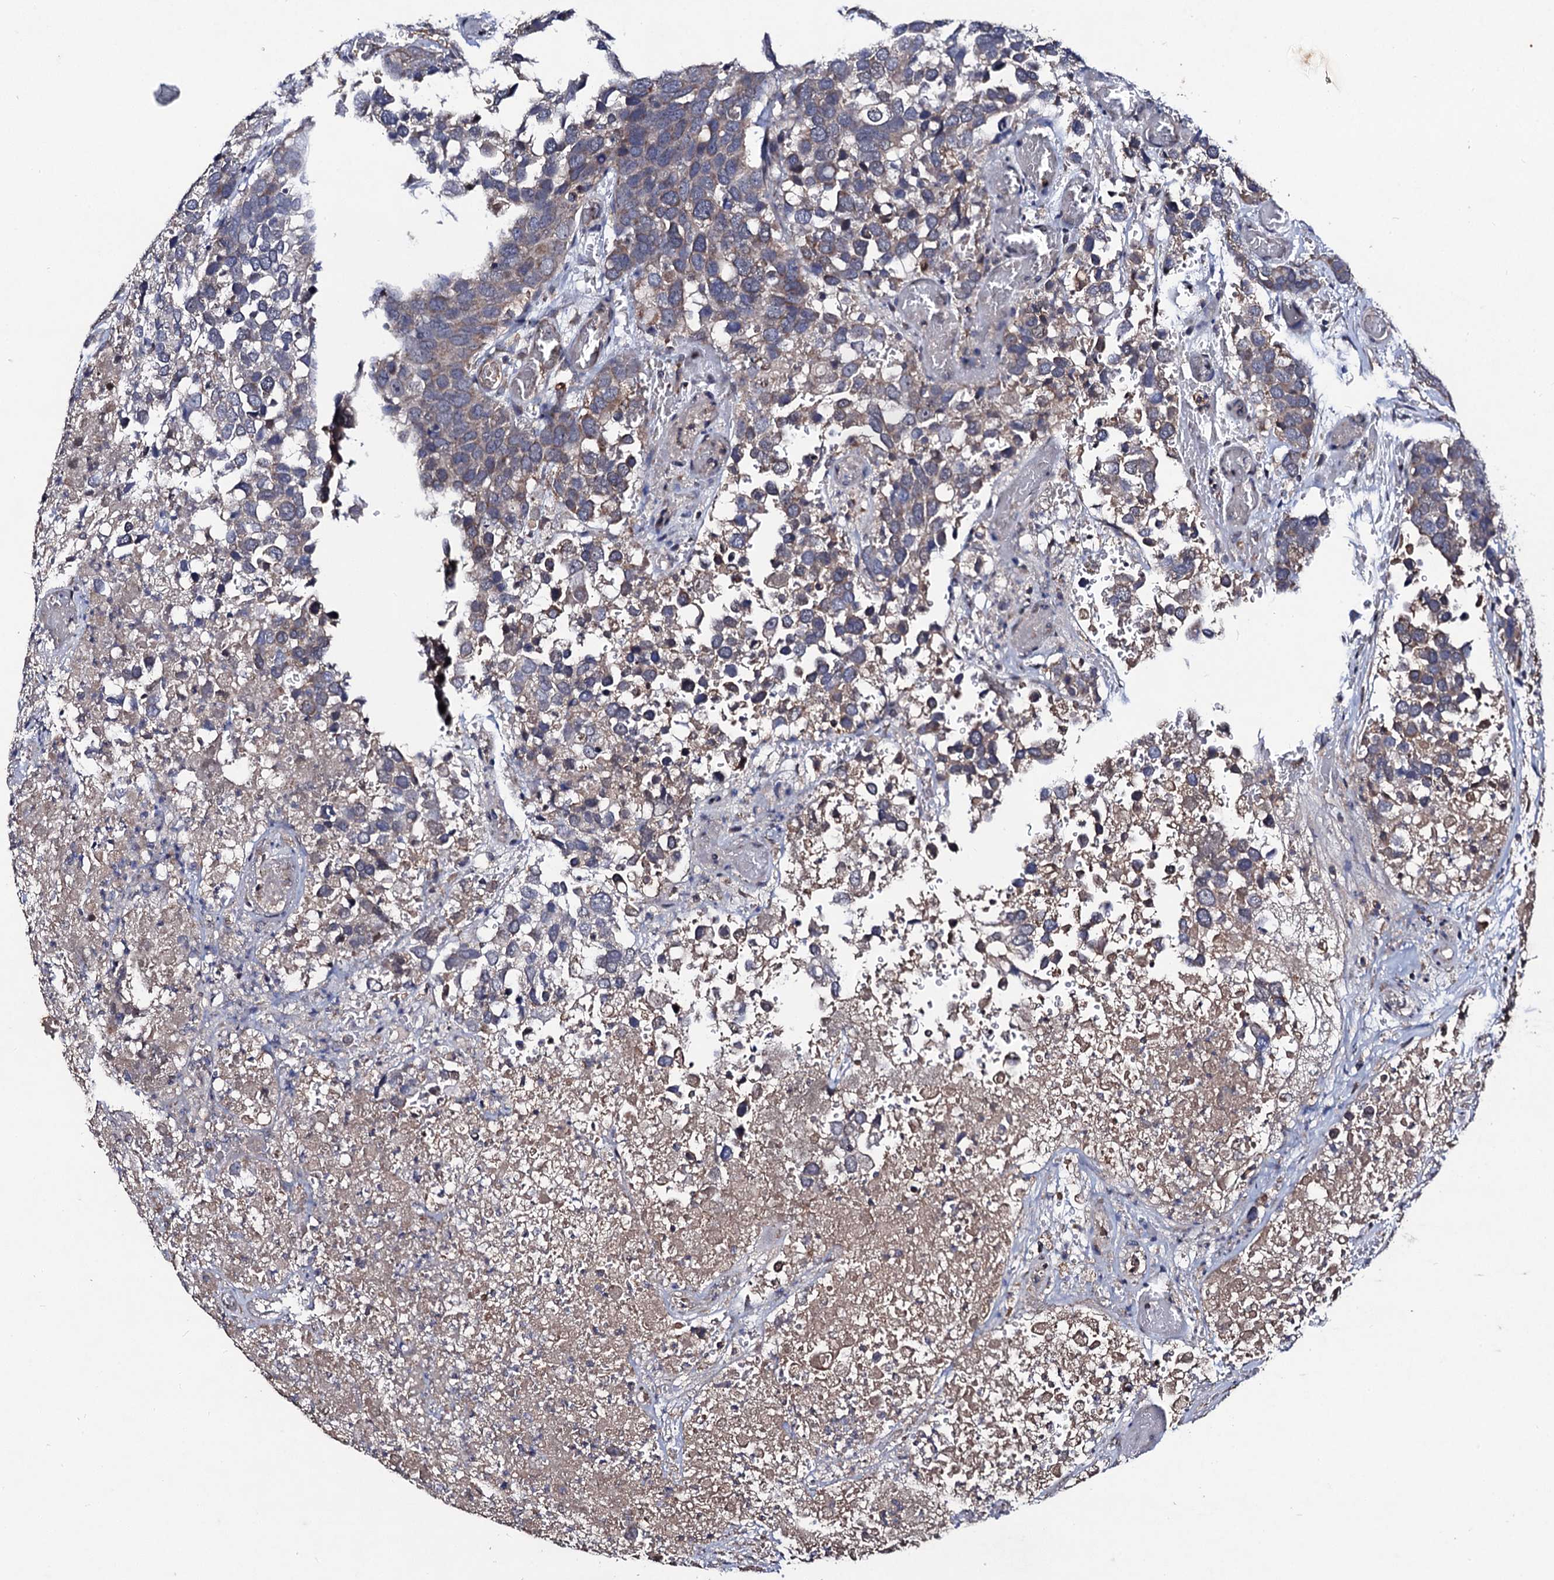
{"staining": {"intensity": "weak", "quantity": "<25%", "location": "cytoplasmic/membranous"}, "tissue": "breast cancer", "cell_type": "Tumor cells", "image_type": "cancer", "snomed": [{"axis": "morphology", "description": "Duct carcinoma"}, {"axis": "topography", "description": "Breast"}], "caption": "This micrograph is of breast cancer stained with immunohistochemistry (IHC) to label a protein in brown with the nuclei are counter-stained blue. There is no positivity in tumor cells.", "gene": "VPS37D", "patient": {"sex": "female", "age": 83}}